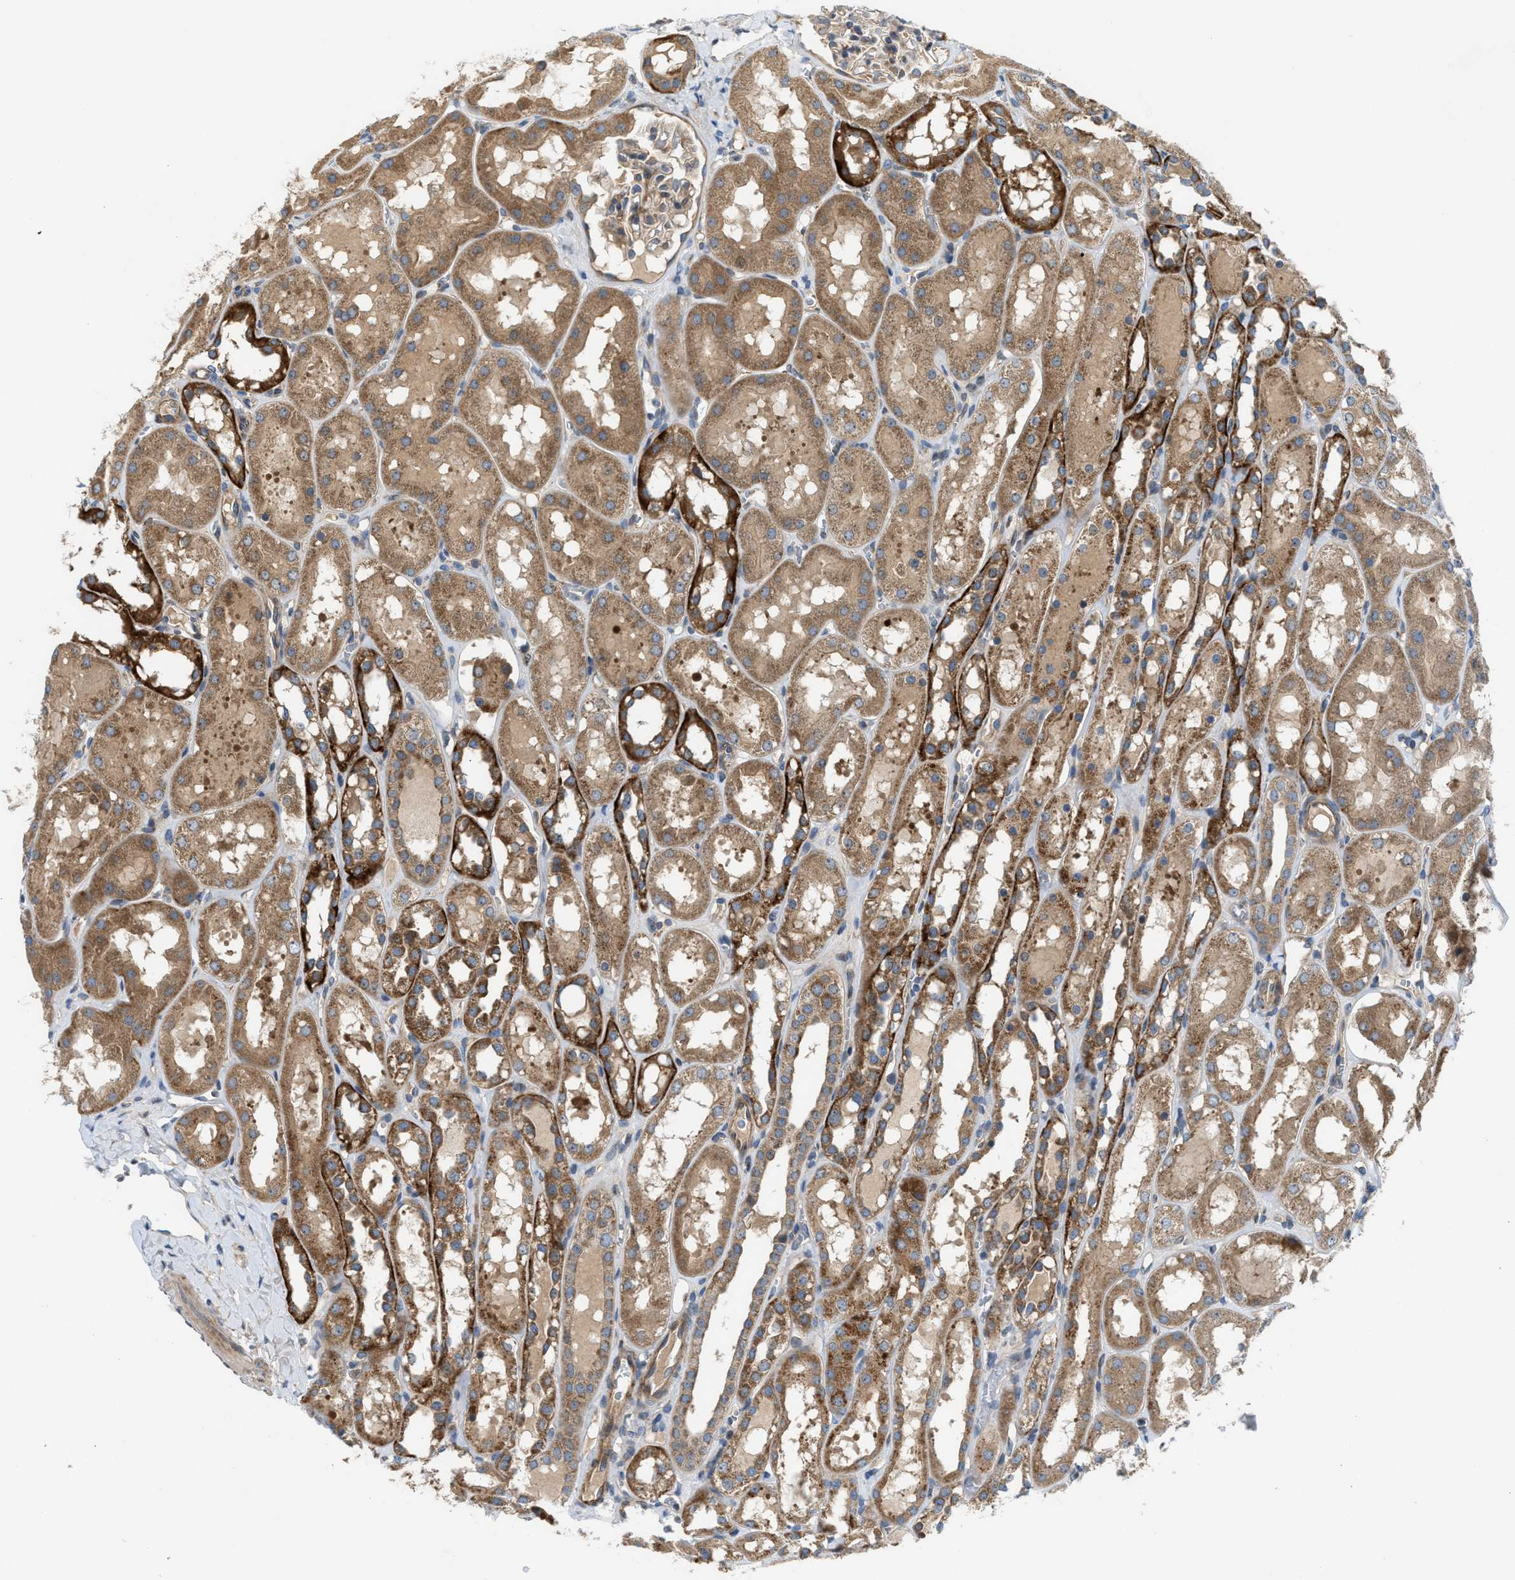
{"staining": {"intensity": "weak", "quantity": "25%-75%", "location": "cytoplasmic/membranous"}, "tissue": "kidney", "cell_type": "Cells in glomeruli", "image_type": "normal", "snomed": [{"axis": "morphology", "description": "Normal tissue, NOS"}, {"axis": "topography", "description": "Kidney"}, {"axis": "topography", "description": "Urinary bladder"}], "caption": "This histopathology image displays immunohistochemistry staining of unremarkable kidney, with low weak cytoplasmic/membranous staining in about 25%-75% of cells in glomeruli.", "gene": "CYB5D1", "patient": {"sex": "male", "age": 16}}